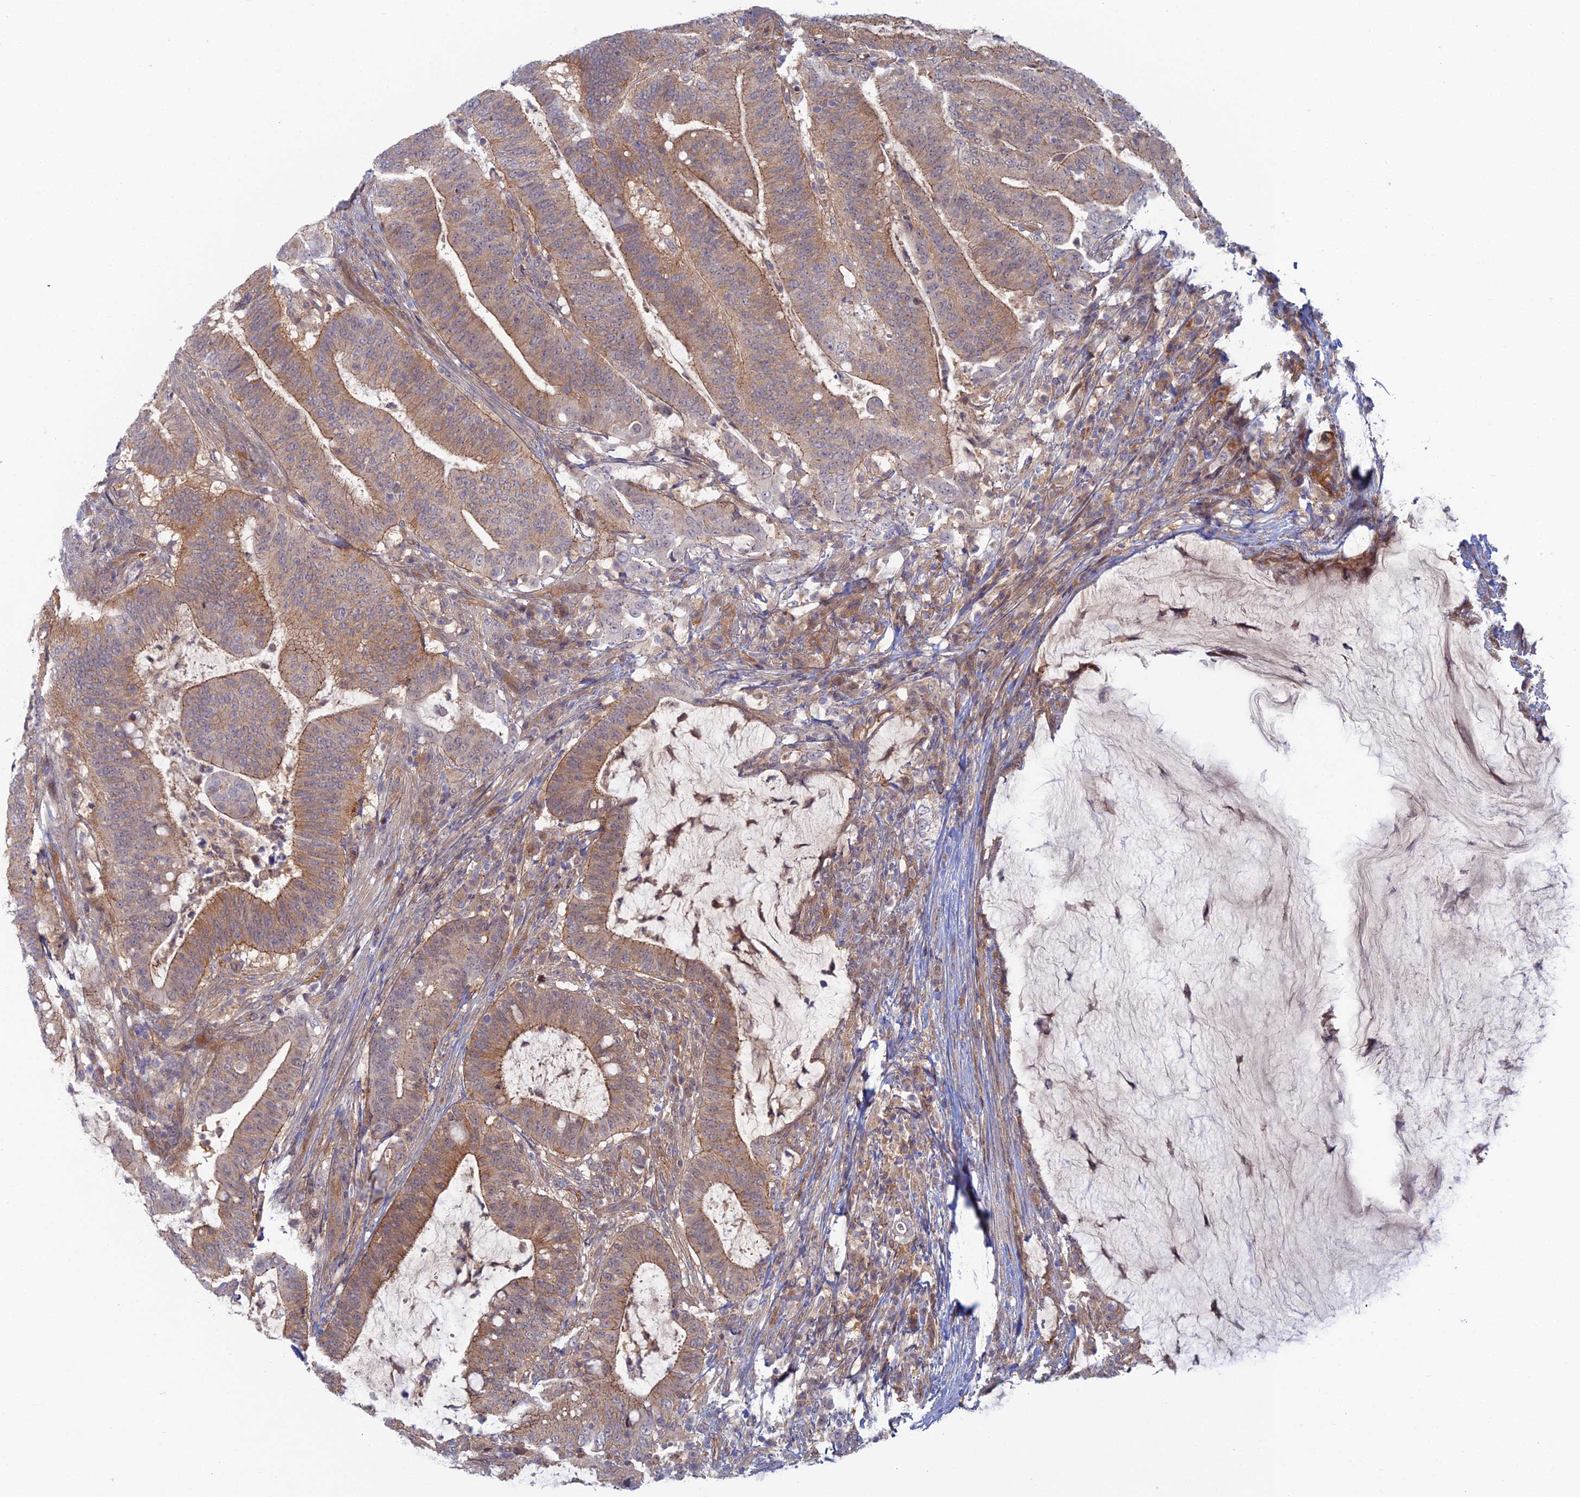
{"staining": {"intensity": "moderate", "quantity": ">75%", "location": "cytoplasmic/membranous"}, "tissue": "colorectal cancer", "cell_type": "Tumor cells", "image_type": "cancer", "snomed": [{"axis": "morphology", "description": "Adenocarcinoma, NOS"}, {"axis": "topography", "description": "Colon"}], "caption": "Human colorectal cancer (adenocarcinoma) stained for a protein (brown) shows moderate cytoplasmic/membranous positive staining in about >75% of tumor cells.", "gene": "ABHD1", "patient": {"sex": "female", "age": 66}}